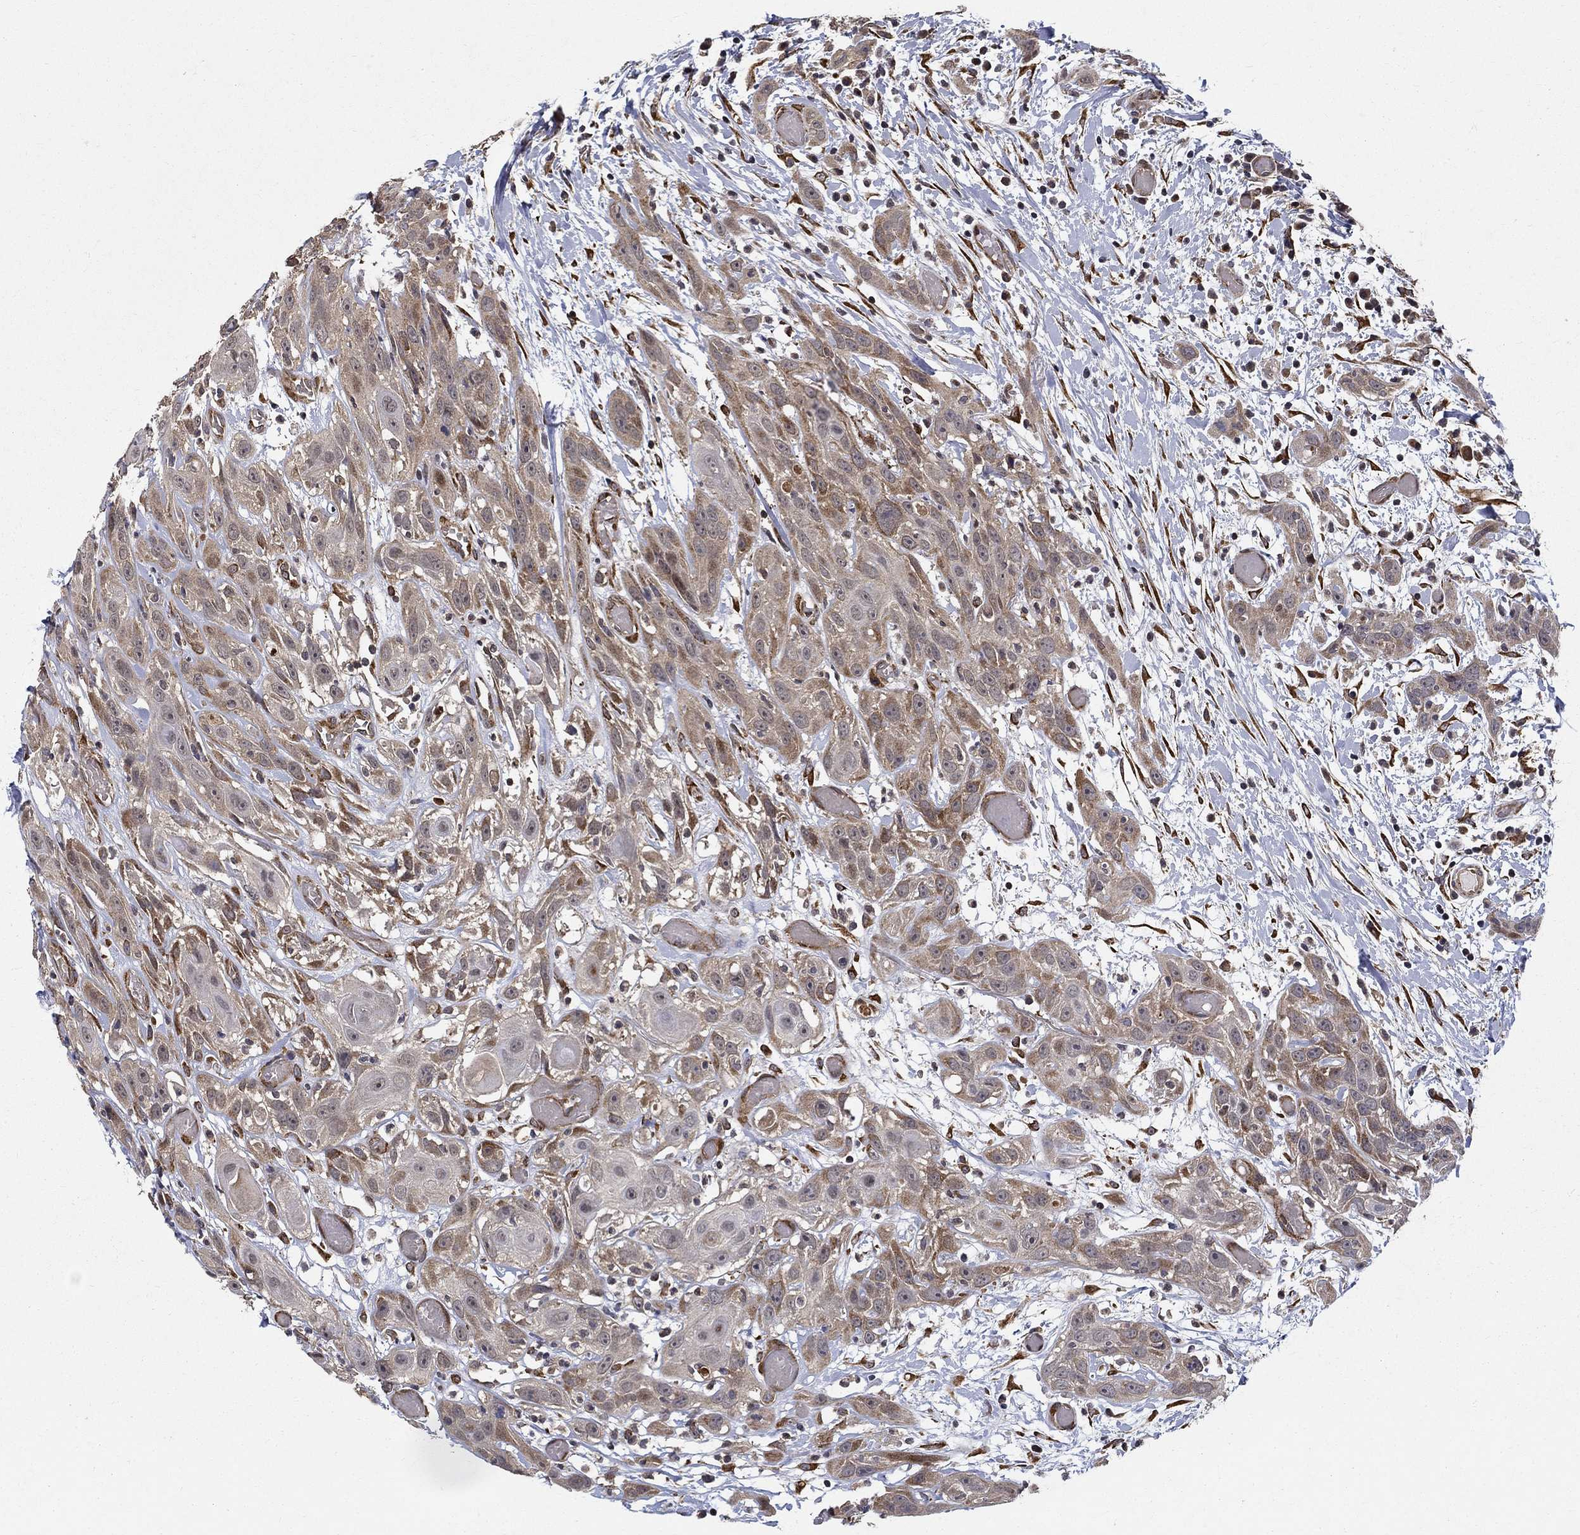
{"staining": {"intensity": "strong", "quantity": "<25%", "location": "cytoplasmic/membranous"}, "tissue": "head and neck cancer", "cell_type": "Tumor cells", "image_type": "cancer", "snomed": [{"axis": "morphology", "description": "Normal tissue, NOS"}, {"axis": "morphology", "description": "Squamous cell carcinoma, NOS"}, {"axis": "topography", "description": "Oral tissue"}, {"axis": "topography", "description": "Salivary gland"}, {"axis": "topography", "description": "Head-Neck"}], "caption": "Immunohistochemistry (DAB (3,3'-diaminobenzidine)) staining of human head and neck squamous cell carcinoma displays strong cytoplasmic/membranous protein expression in approximately <25% of tumor cells. (Stains: DAB in brown, nuclei in blue, Microscopy: brightfield microscopy at high magnification).", "gene": "ZNF594", "patient": {"sex": "female", "age": 62}}